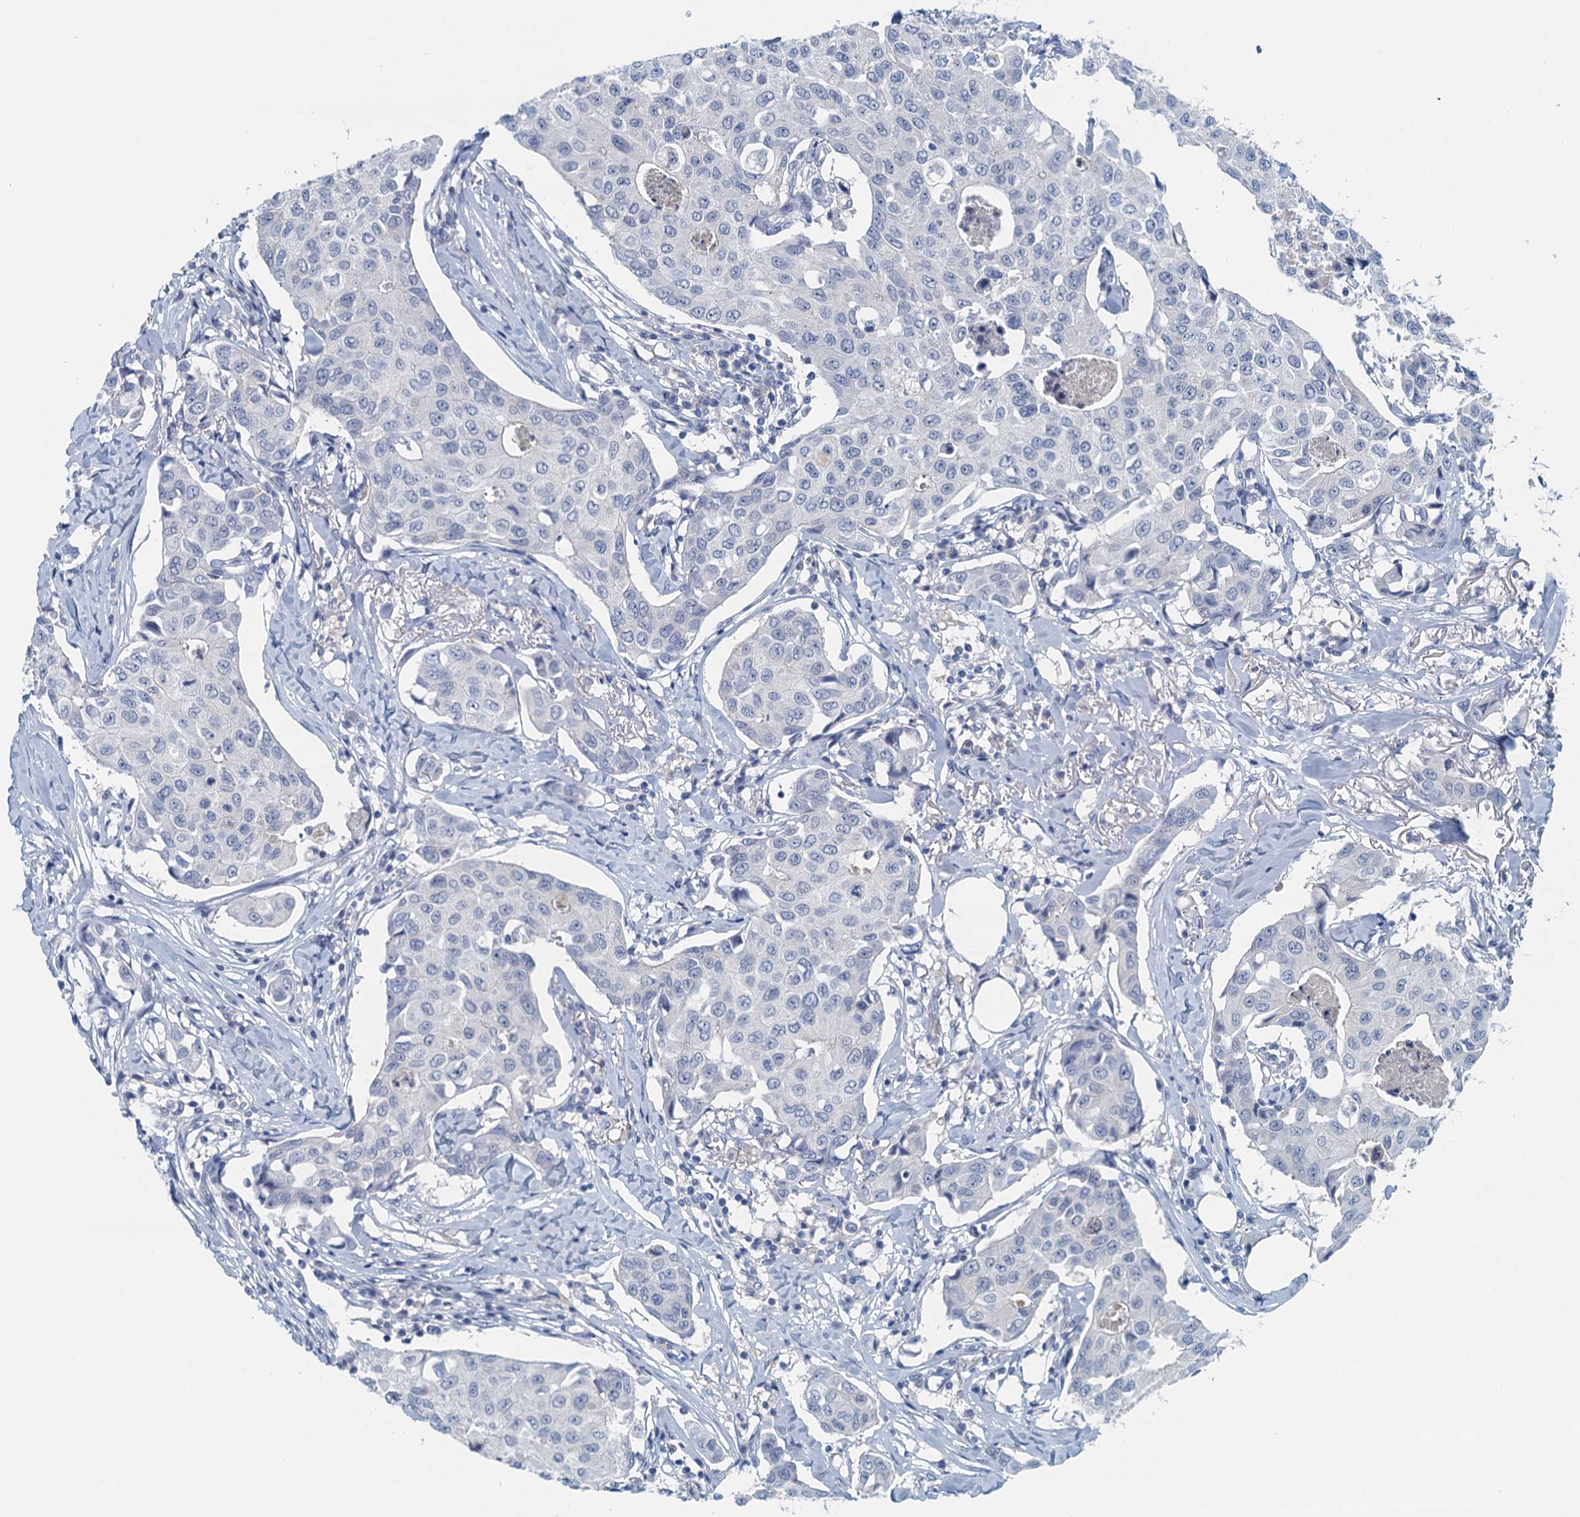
{"staining": {"intensity": "negative", "quantity": "none", "location": "none"}, "tissue": "breast cancer", "cell_type": "Tumor cells", "image_type": "cancer", "snomed": [{"axis": "morphology", "description": "Duct carcinoma"}, {"axis": "topography", "description": "Breast"}], "caption": "The histopathology image reveals no significant staining in tumor cells of breast intraductal carcinoma. (Immunohistochemistry (ihc), brightfield microscopy, high magnification).", "gene": "NUBP2", "patient": {"sex": "female", "age": 80}}